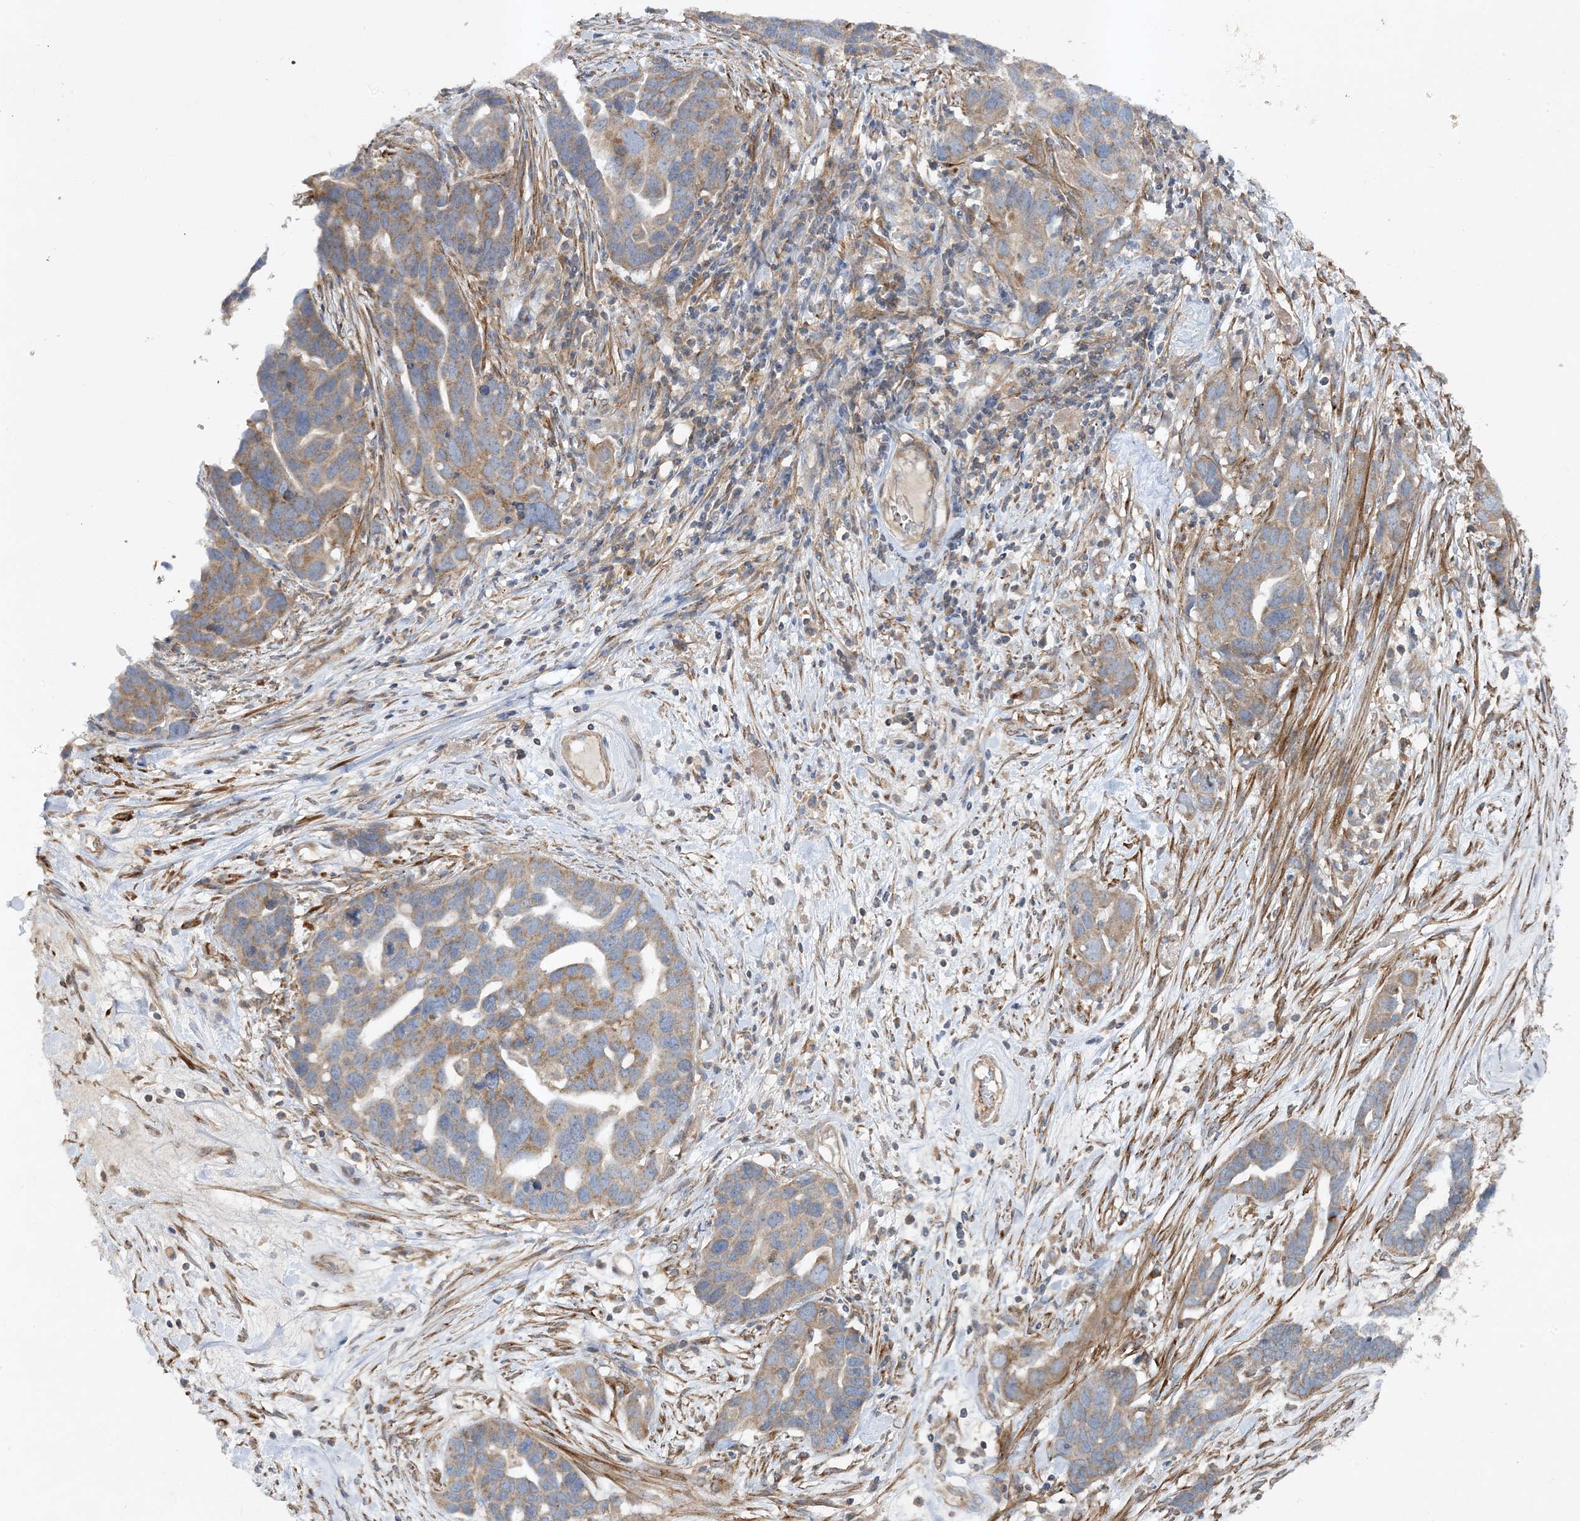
{"staining": {"intensity": "moderate", "quantity": "25%-75%", "location": "cytoplasmic/membranous"}, "tissue": "ovarian cancer", "cell_type": "Tumor cells", "image_type": "cancer", "snomed": [{"axis": "morphology", "description": "Cystadenocarcinoma, serous, NOS"}, {"axis": "topography", "description": "Ovary"}], "caption": "Immunohistochemical staining of ovarian cancer reveals moderate cytoplasmic/membranous protein staining in approximately 25%-75% of tumor cells.", "gene": "LEXM", "patient": {"sex": "female", "age": 54}}